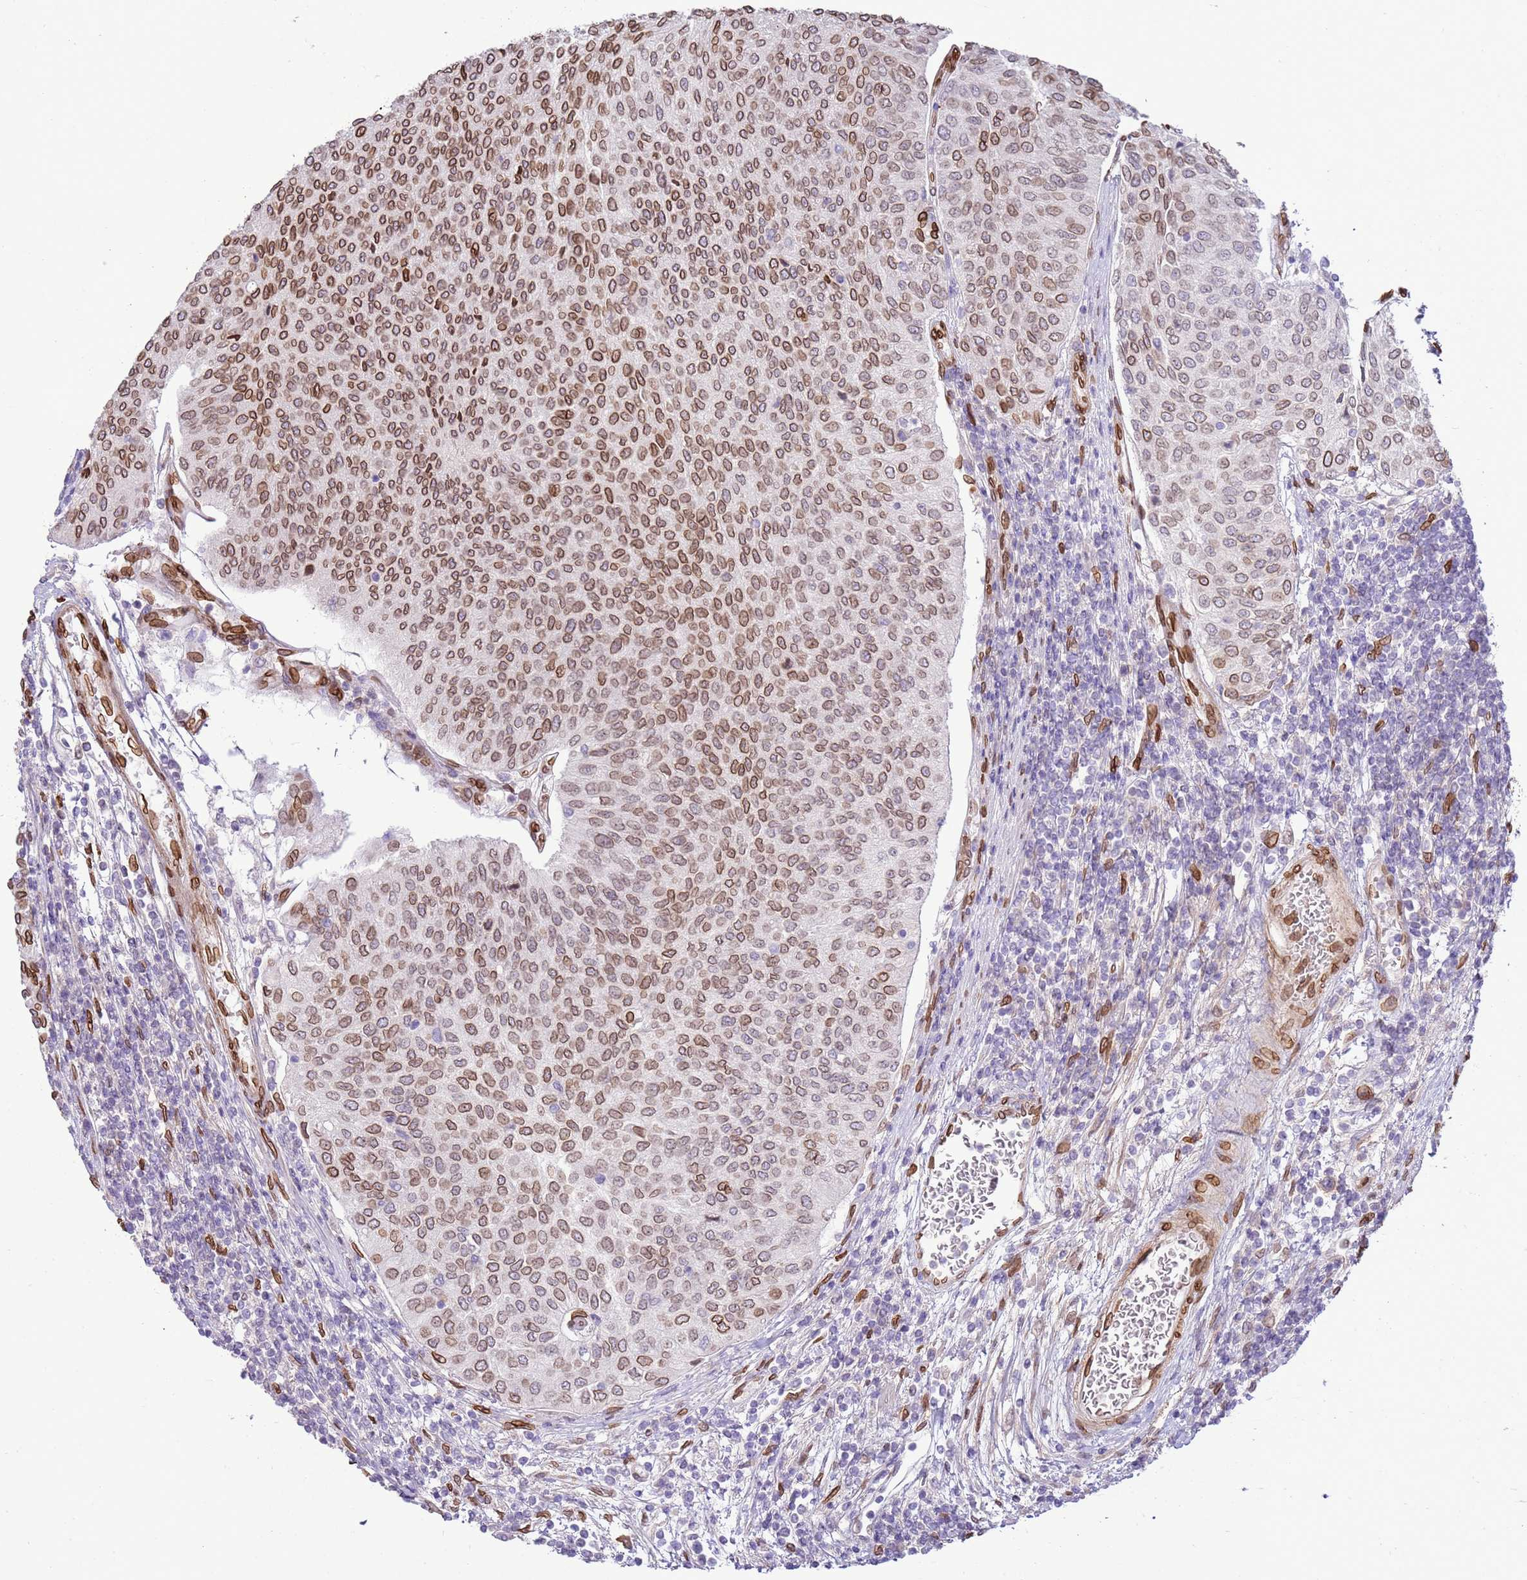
{"staining": {"intensity": "moderate", "quantity": ">75%", "location": "cytoplasmic/membranous,nuclear"}, "tissue": "urothelial cancer", "cell_type": "Tumor cells", "image_type": "cancer", "snomed": [{"axis": "morphology", "description": "Urothelial carcinoma, High grade"}, {"axis": "topography", "description": "Urinary bladder"}], "caption": "This photomicrograph demonstrates immunohistochemistry staining of human urothelial cancer, with medium moderate cytoplasmic/membranous and nuclear staining in about >75% of tumor cells.", "gene": "TMEM47", "patient": {"sex": "female", "age": 79}}